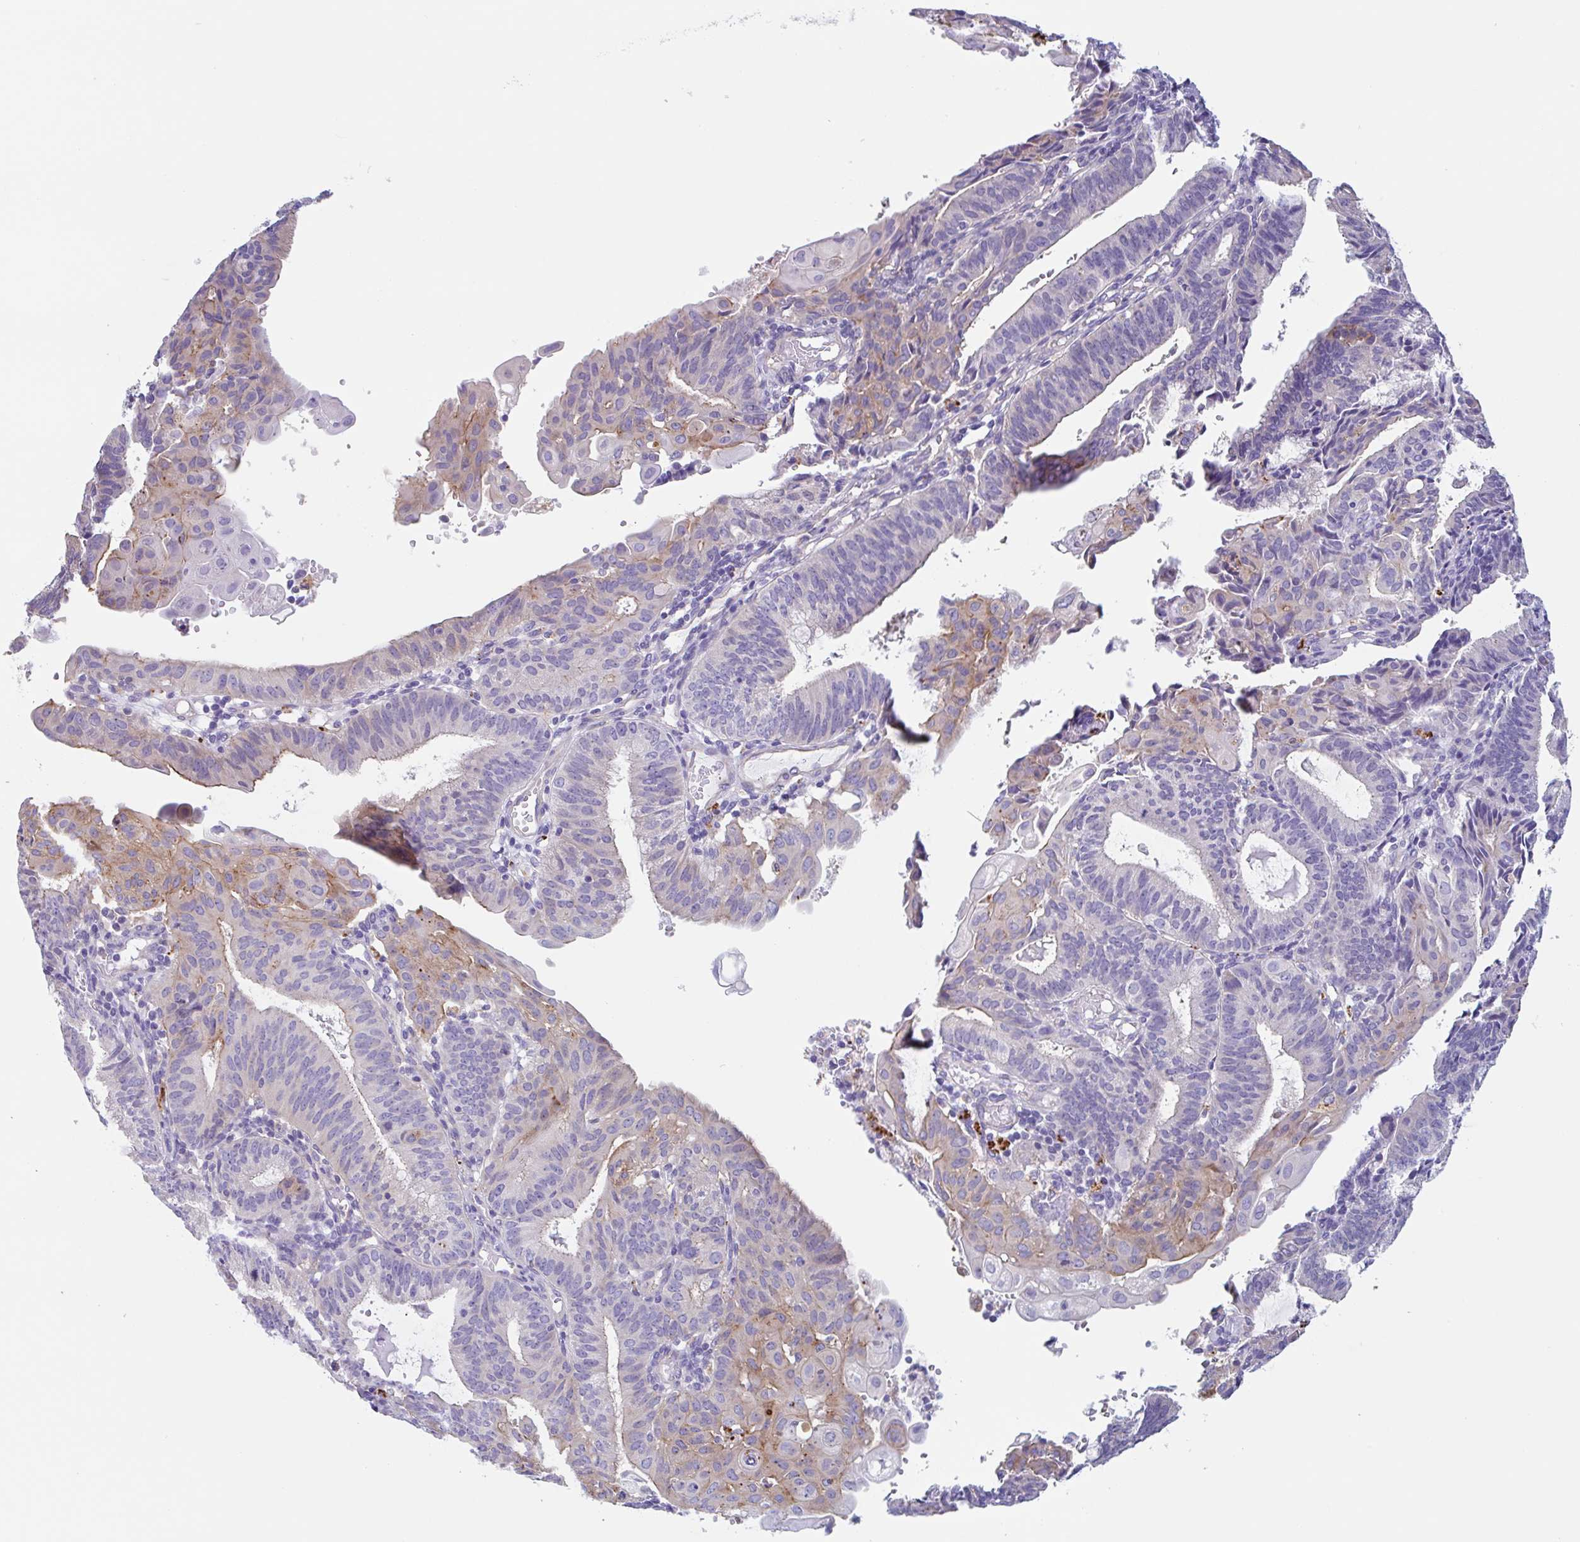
{"staining": {"intensity": "weak", "quantity": "<25%", "location": "cytoplasmic/membranous"}, "tissue": "endometrial cancer", "cell_type": "Tumor cells", "image_type": "cancer", "snomed": [{"axis": "morphology", "description": "Adenocarcinoma, NOS"}, {"axis": "topography", "description": "Endometrium"}], "caption": "A histopathology image of human endometrial cancer (adenocarcinoma) is negative for staining in tumor cells.", "gene": "LENG9", "patient": {"sex": "female", "age": 49}}